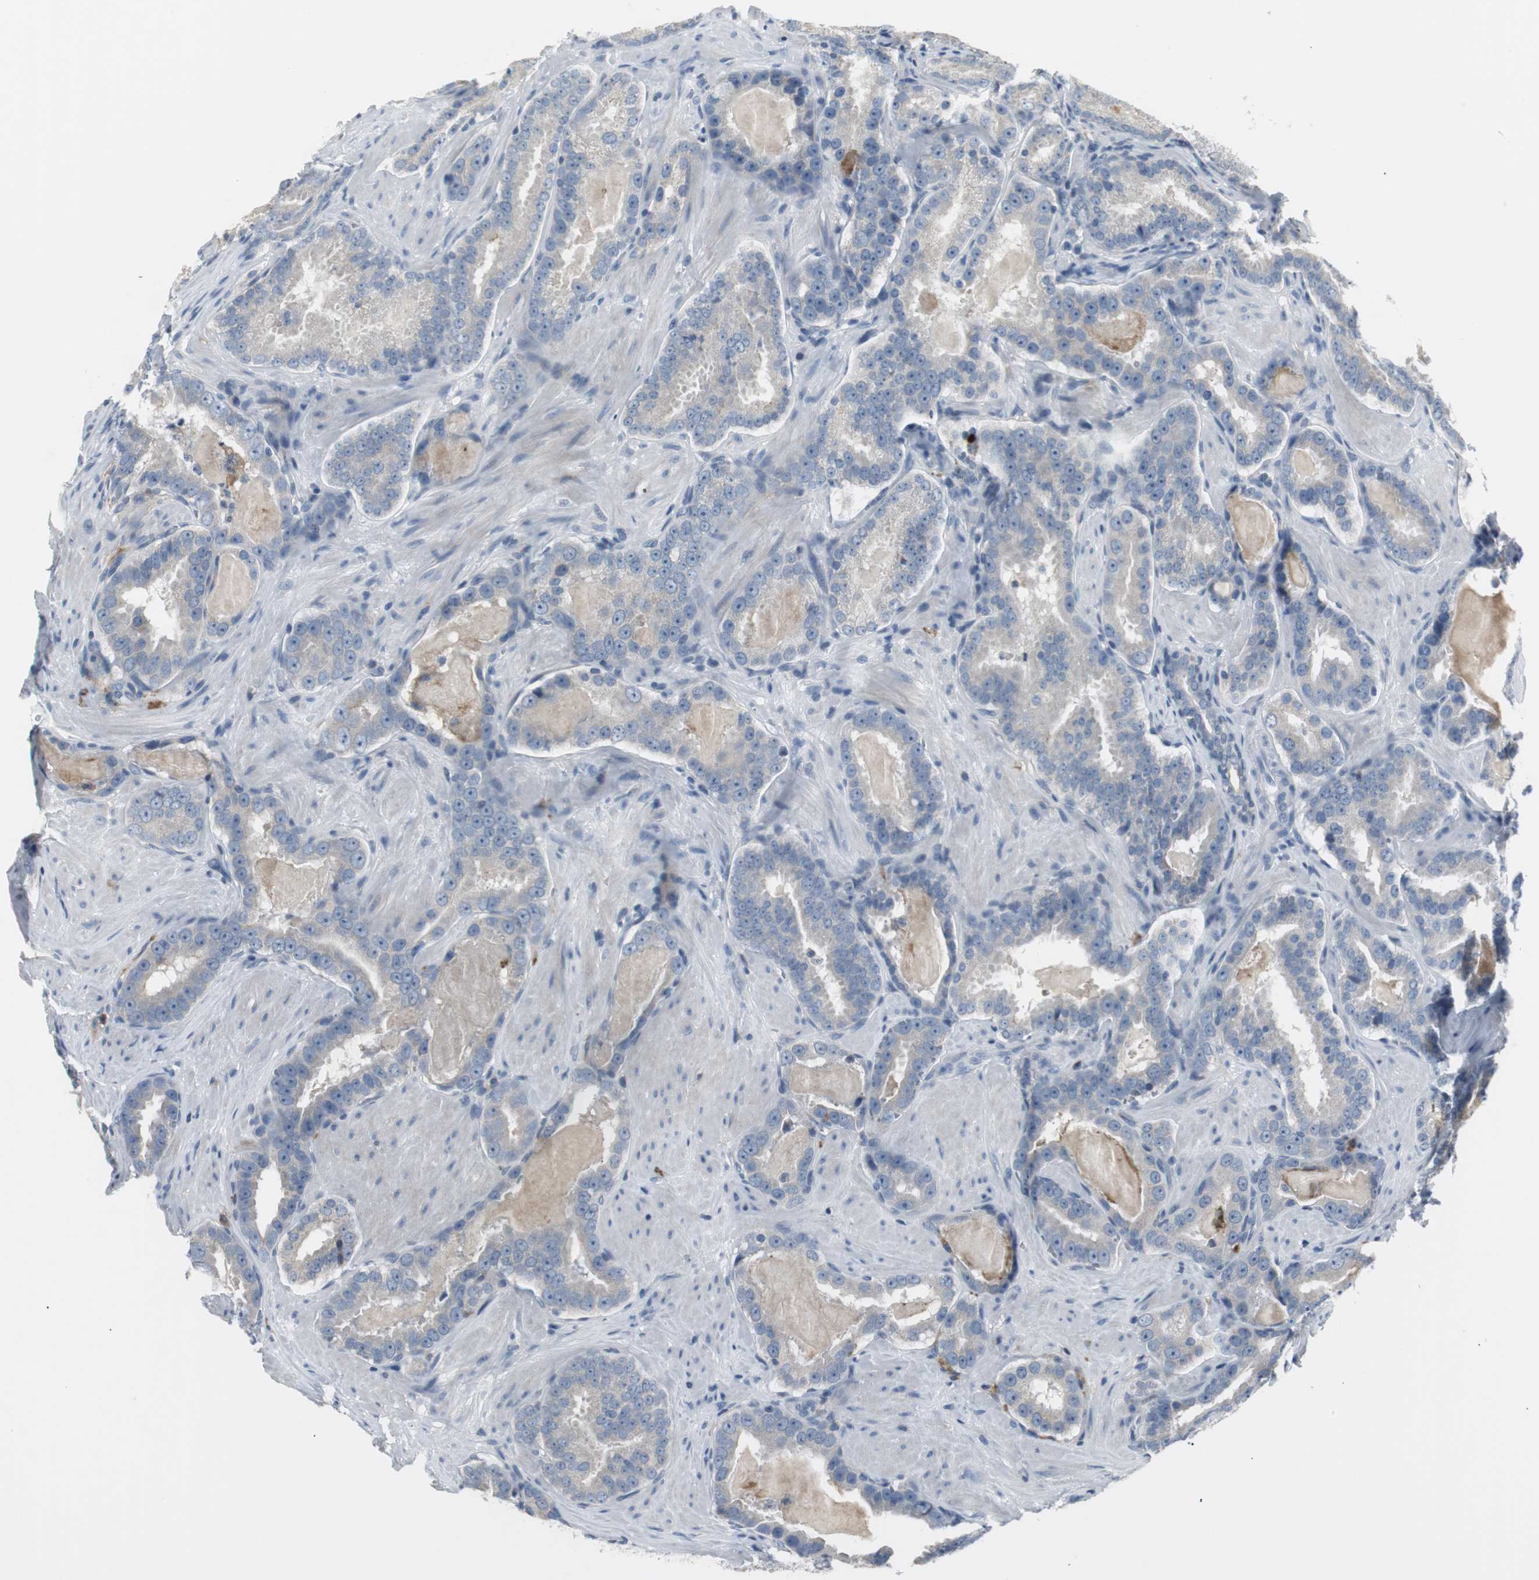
{"staining": {"intensity": "weak", "quantity": "25%-75%", "location": "cytoplasmic/membranous"}, "tissue": "prostate cancer", "cell_type": "Tumor cells", "image_type": "cancer", "snomed": [{"axis": "morphology", "description": "Adenocarcinoma, Low grade"}, {"axis": "topography", "description": "Prostate"}], "caption": "High-power microscopy captured an IHC micrograph of prostate cancer (low-grade adenocarcinoma), revealing weak cytoplasmic/membranous staining in approximately 25%-75% of tumor cells. Nuclei are stained in blue.", "gene": "SLC2A5", "patient": {"sex": "male", "age": 59}}